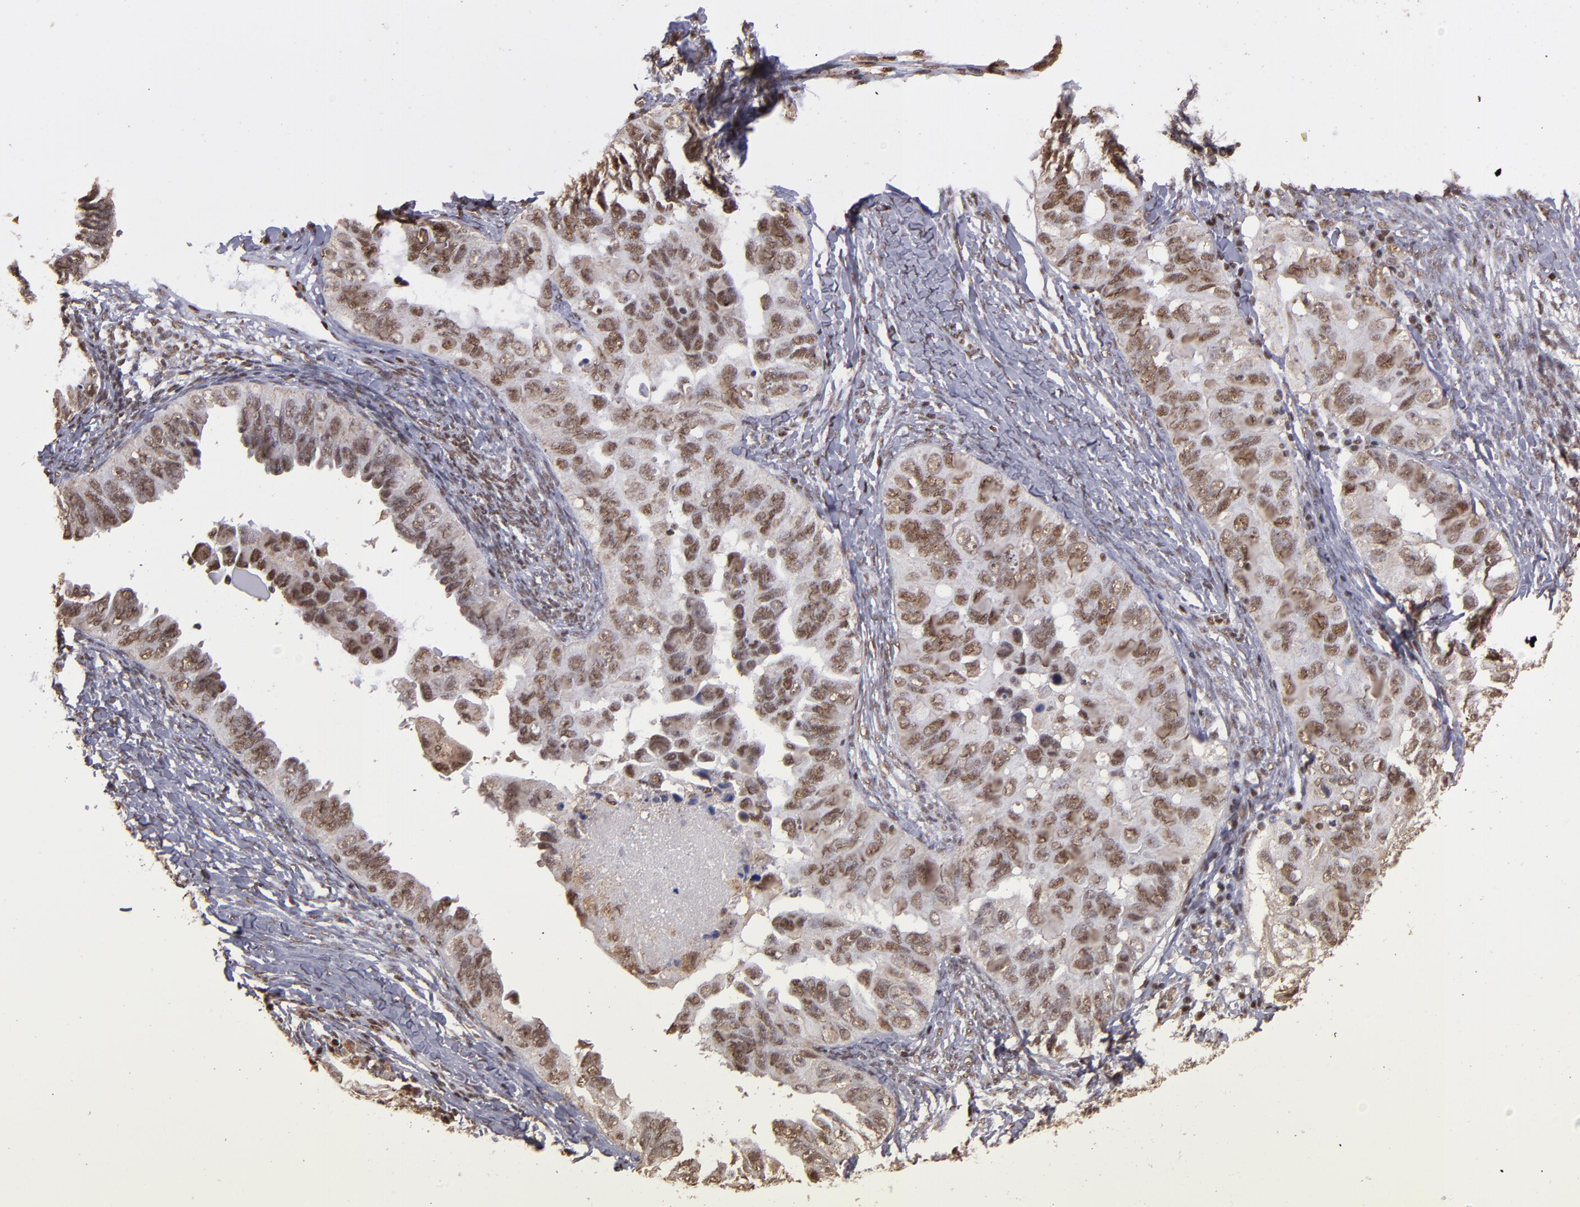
{"staining": {"intensity": "moderate", "quantity": ">75%", "location": "nuclear"}, "tissue": "ovarian cancer", "cell_type": "Tumor cells", "image_type": "cancer", "snomed": [{"axis": "morphology", "description": "Cystadenocarcinoma, serous, NOS"}, {"axis": "topography", "description": "Ovary"}], "caption": "A brown stain highlights moderate nuclear positivity of a protein in ovarian serous cystadenocarcinoma tumor cells. The protein of interest is stained brown, and the nuclei are stained in blue (DAB IHC with brightfield microscopy, high magnification).", "gene": "SP1", "patient": {"sex": "female", "age": 82}}